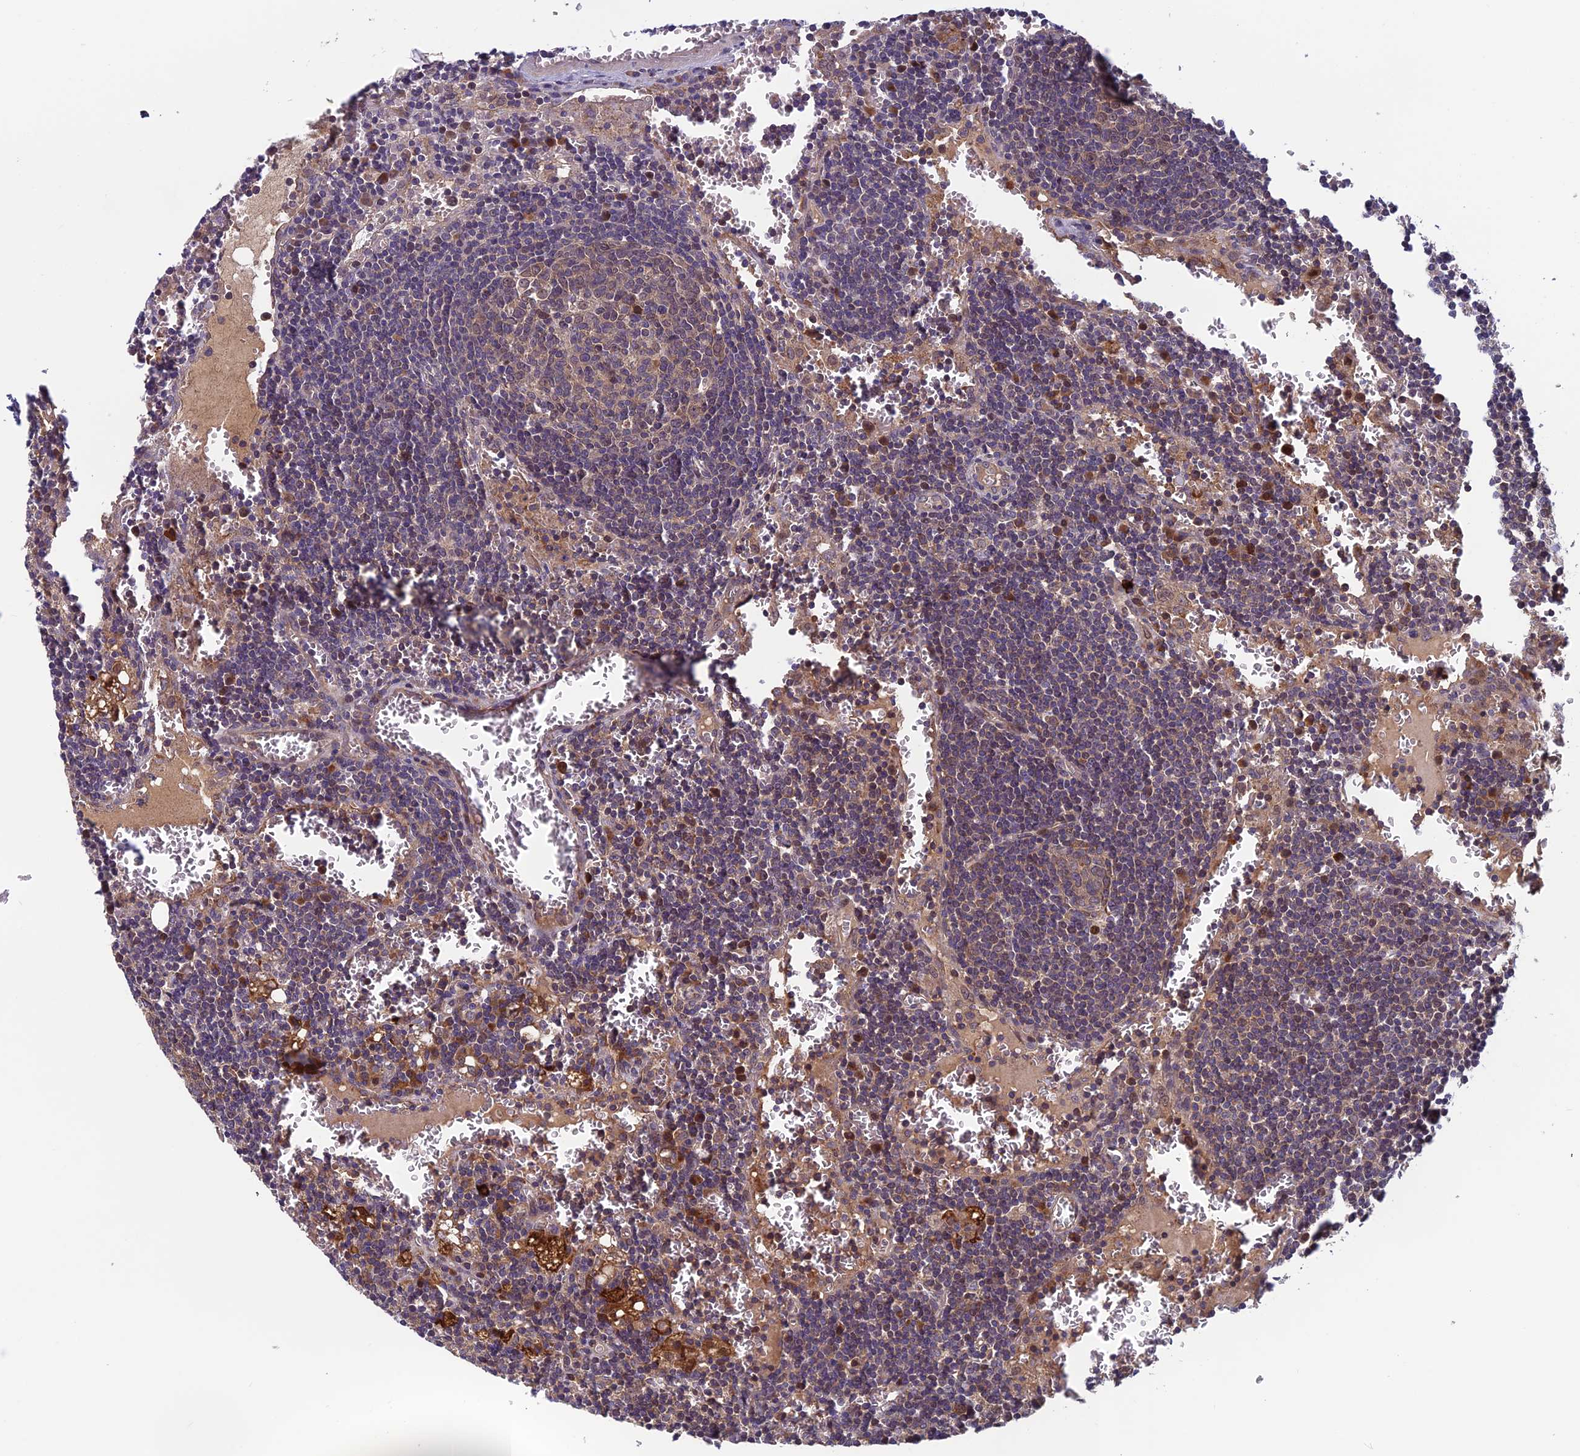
{"staining": {"intensity": "moderate", "quantity": "<25%", "location": "cytoplasmic/membranous"}, "tissue": "lymph node", "cell_type": "Germinal center cells", "image_type": "normal", "snomed": [{"axis": "morphology", "description": "Normal tissue, NOS"}, {"axis": "topography", "description": "Lymph node"}], "caption": "Protein expression analysis of unremarkable human lymph node reveals moderate cytoplasmic/membranous expression in approximately <25% of germinal center cells. (DAB IHC with brightfield microscopy, high magnification).", "gene": "CCDC15", "patient": {"sex": "female", "age": 73}}